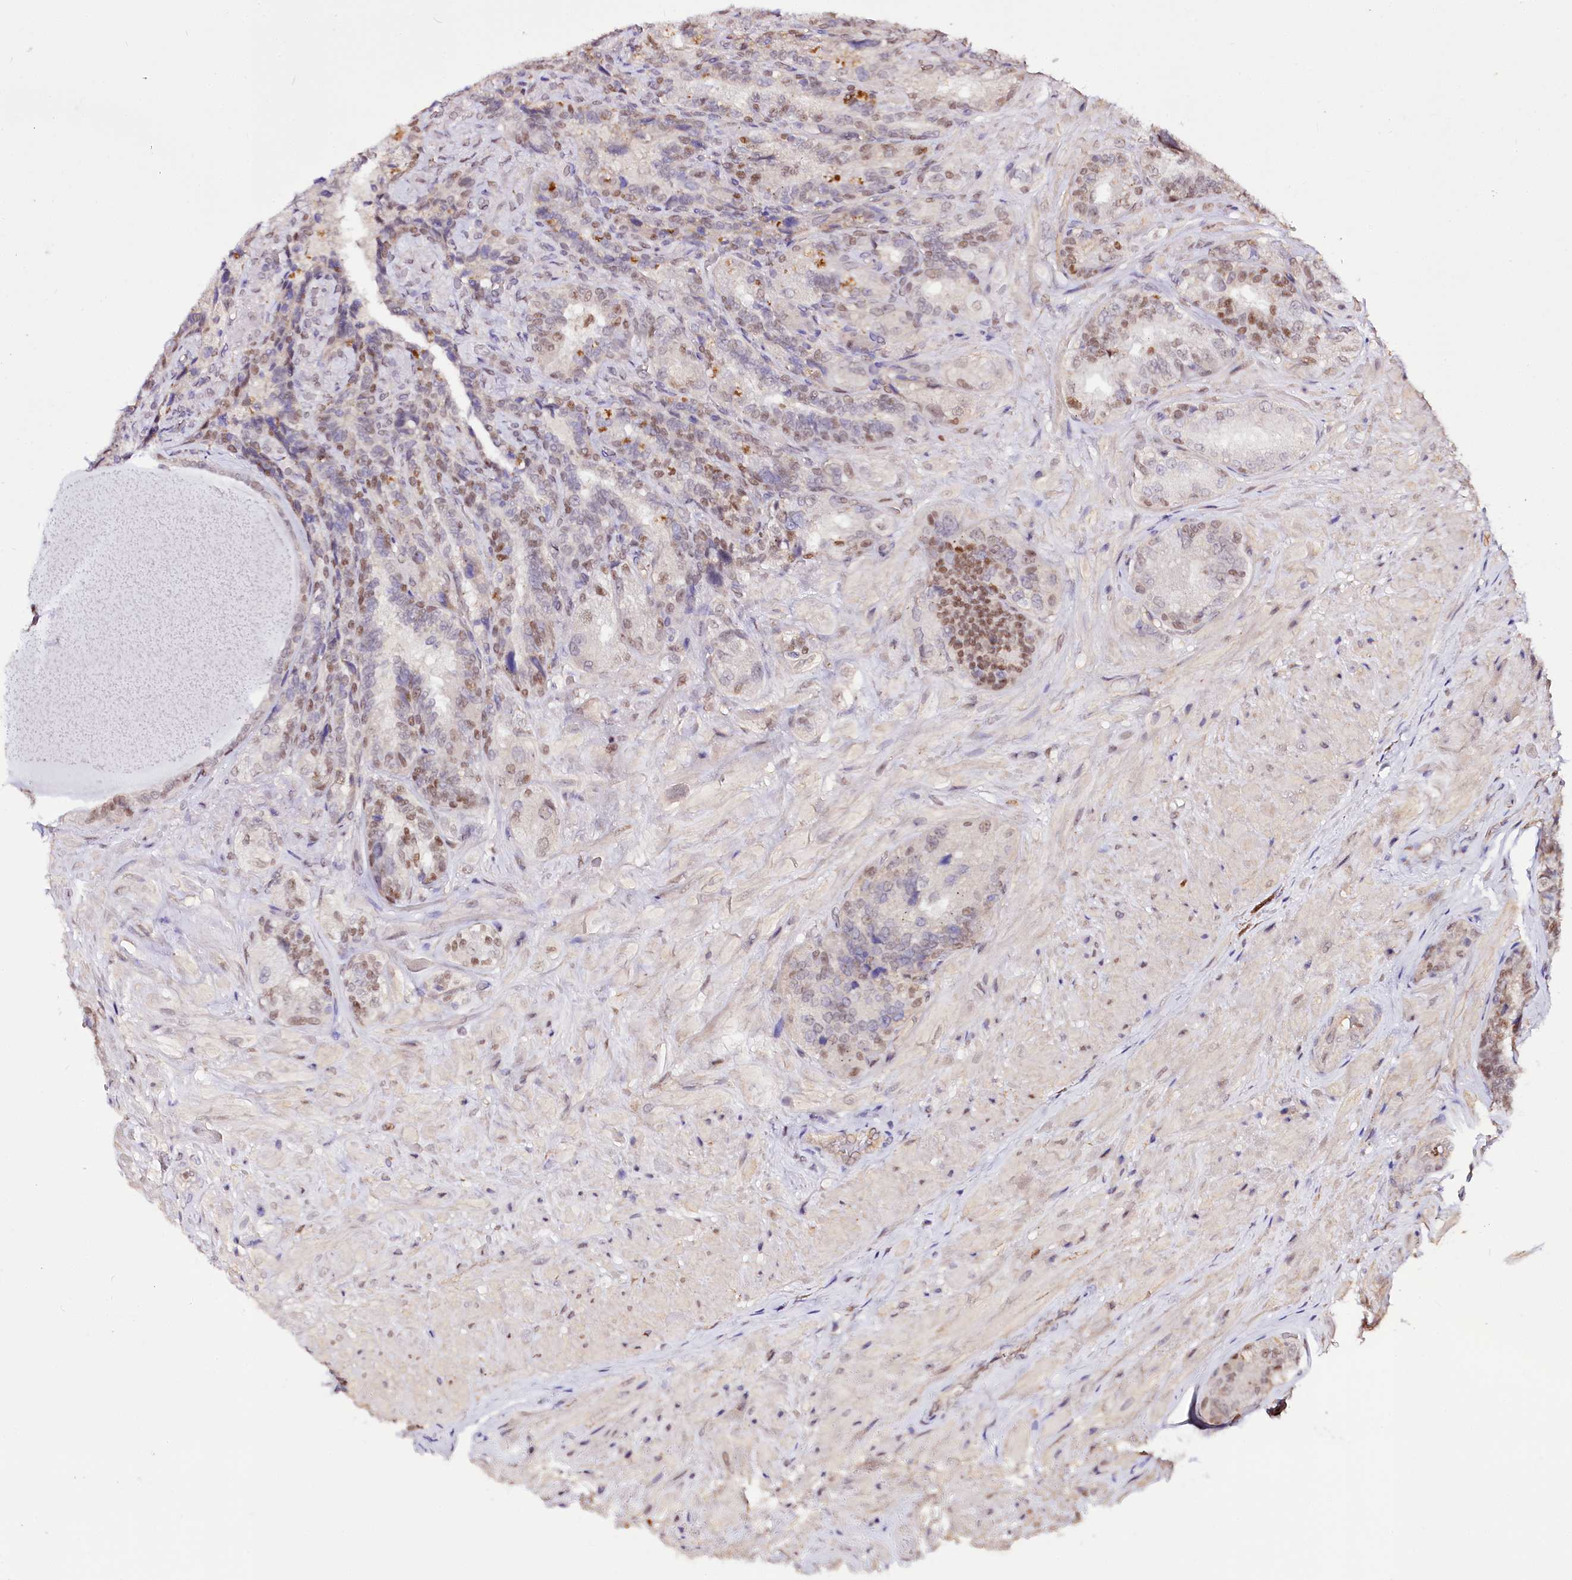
{"staining": {"intensity": "moderate", "quantity": "25%-75%", "location": "nuclear"}, "tissue": "seminal vesicle", "cell_type": "Glandular cells", "image_type": "normal", "snomed": [{"axis": "morphology", "description": "Normal tissue, NOS"}, {"axis": "topography", "description": "Prostate and seminal vesicle, NOS"}, {"axis": "topography", "description": "Prostate"}, {"axis": "topography", "description": "Seminal veicle"}], "caption": "Glandular cells display medium levels of moderate nuclear expression in about 25%-75% of cells in unremarkable seminal vesicle. Nuclei are stained in blue.", "gene": "GNL3L", "patient": {"sex": "male", "age": 67}}